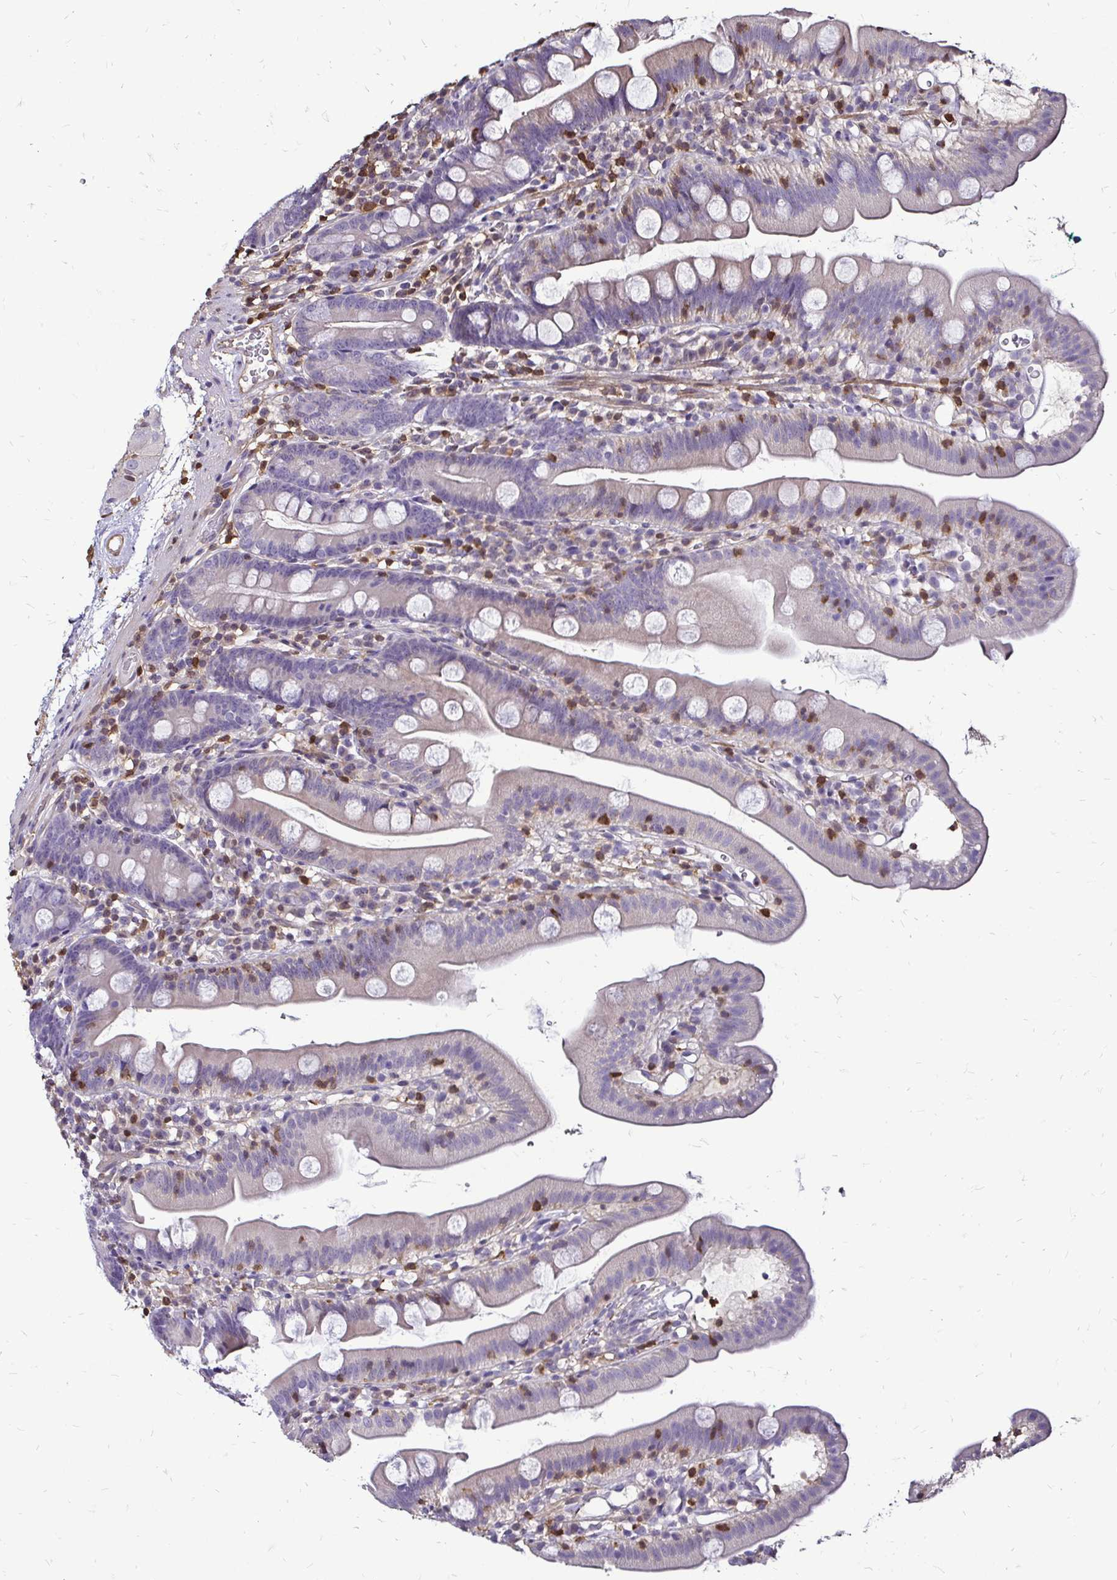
{"staining": {"intensity": "negative", "quantity": "none", "location": "none"}, "tissue": "duodenum", "cell_type": "Glandular cells", "image_type": "normal", "snomed": [{"axis": "morphology", "description": "Normal tissue, NOS"}, {"axis": "topography", "description": "Duodenum"}], "caption": "Immunohistochemistry photomicrograph of normal duodenum: human duodenum stained with DAB displays no significant protein positivity in glandular cells. (Stains: DAB immunohistochemistry with hematoxylin counter stain, Microscopy: brightfield microscopy at high magnification).", "gene": "ZFP1", "patient": {"sex": "female", "age": 67}}